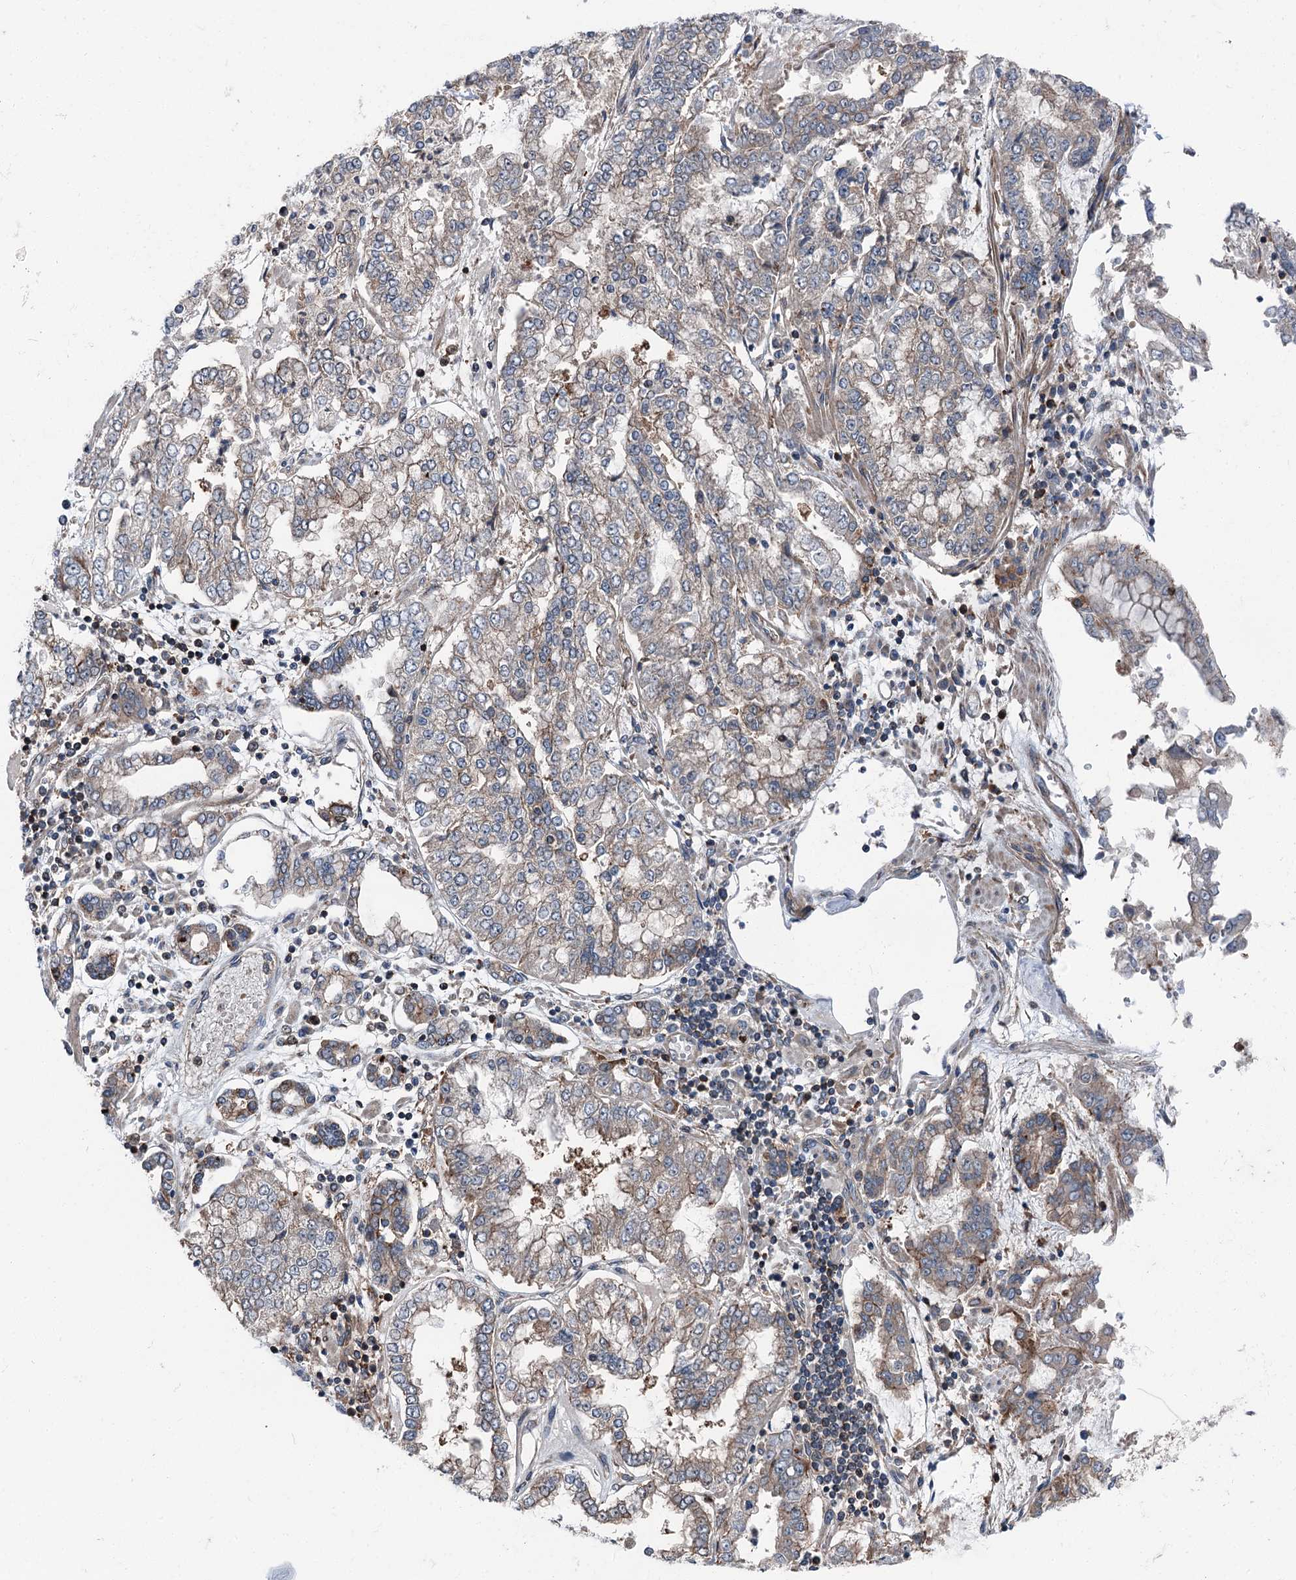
{"staining": {"intensity": "weak", "quantity": "25%-75%", "location": "cytoplasmic/membranous"}, "tissue": "stomach cancer", "cell_type": "Tumor cells", "image_type": "cancer", "snomed": [{"axis": "morphology", "description": "Adenocarcinoma, NOS"}, {"axis": "topography", "description": "Stomach"}], "caption": "Stomach adenocarcinoma tissue shows weak cytoplasmic/membranous staining in approximately 25%-75% of tumor cells, visualized by immunohistochemistry. (DAB = brown stain, brightfield microscopy at high magnification).", "gene": "POLR1D", "patient": {"sex": "male", "age": 76}}